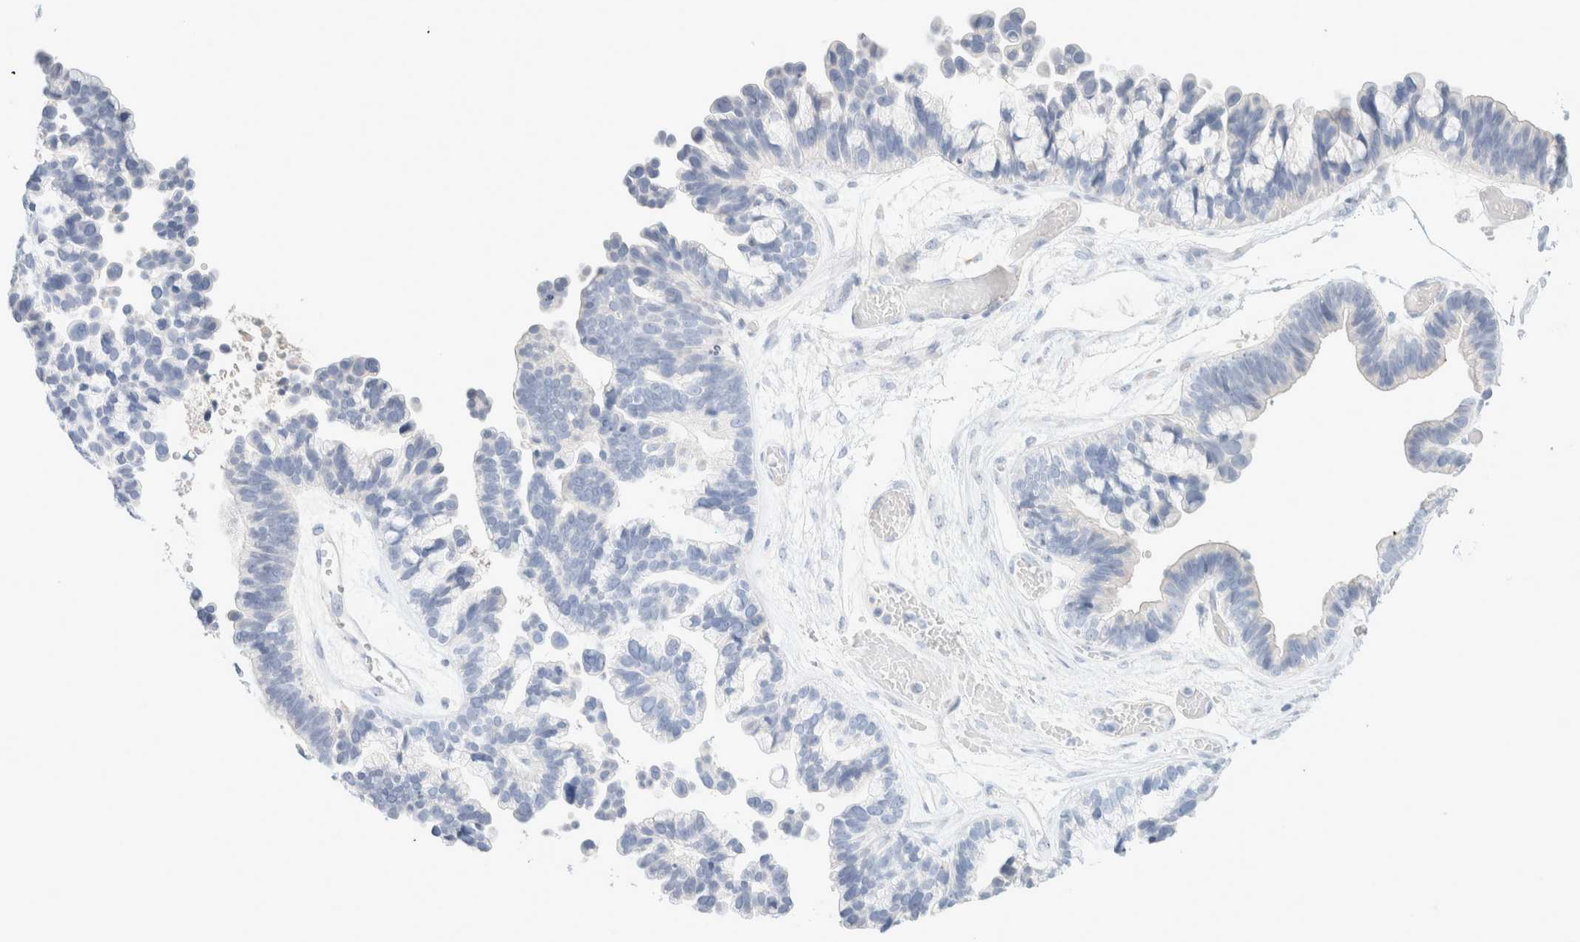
{"staining": {"intensity": "negative", "quantity": "none", "location": "none"}, "tissue": "ovarian cancer", "cell_type": "Tumor cells", "image_type": "cancer", "snomed": [{"axis": "morphology", "description": "Cystadenocarcinoma, serous, NOS"}, {"axis": "topography", "description": "Ovary"}], "caption": "An immunohistochemistry micrograph of ovarian cancer (serous cystadenocarcinoma) is shown. There is no staining in tumor cells of ovarian cancer (serous cystadenocarcinoma).", "gene": "CPQ", "patient": {"sex": "female", "age": 56}}